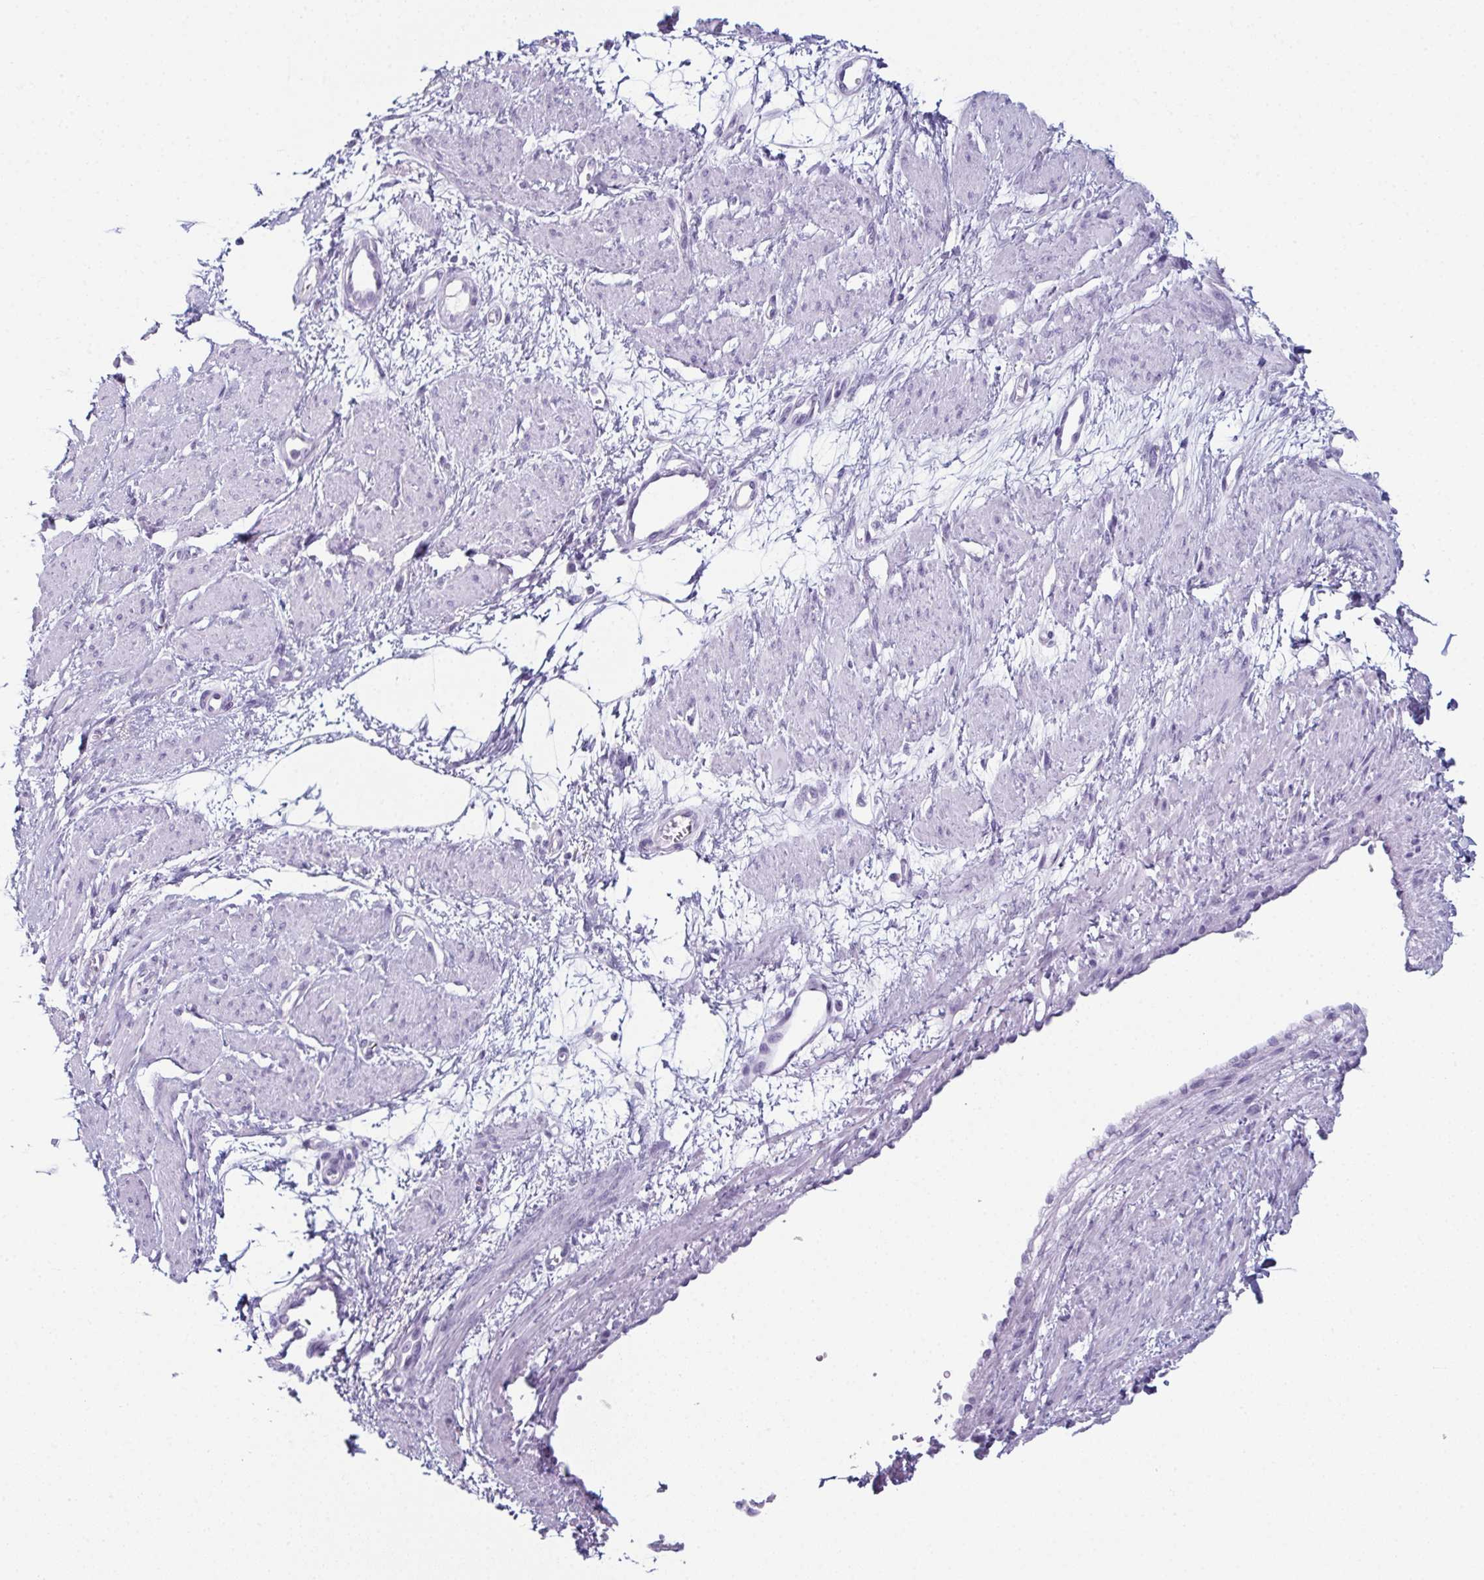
{"staining": {"intensity": "negative", "quantity": "none", "location": "none"}, "tissue": "smooth muscle", "cell_type": "Smooth muscle cells", "image_type": "normal", "snomed": [{"axis": "morphology", "description": "Normal tissue, NOS"}, {"axis": "topography", "description": "Smooth muscle"}, {"axis": "topography", "description": "Uterus"}], "caption": "Immunohistochemical staining of normal human smooth muscle displays no significant expression in smooth muscle cells.", "gene": "ENKUR", "patient": {"sex": "female", "age": 39}}